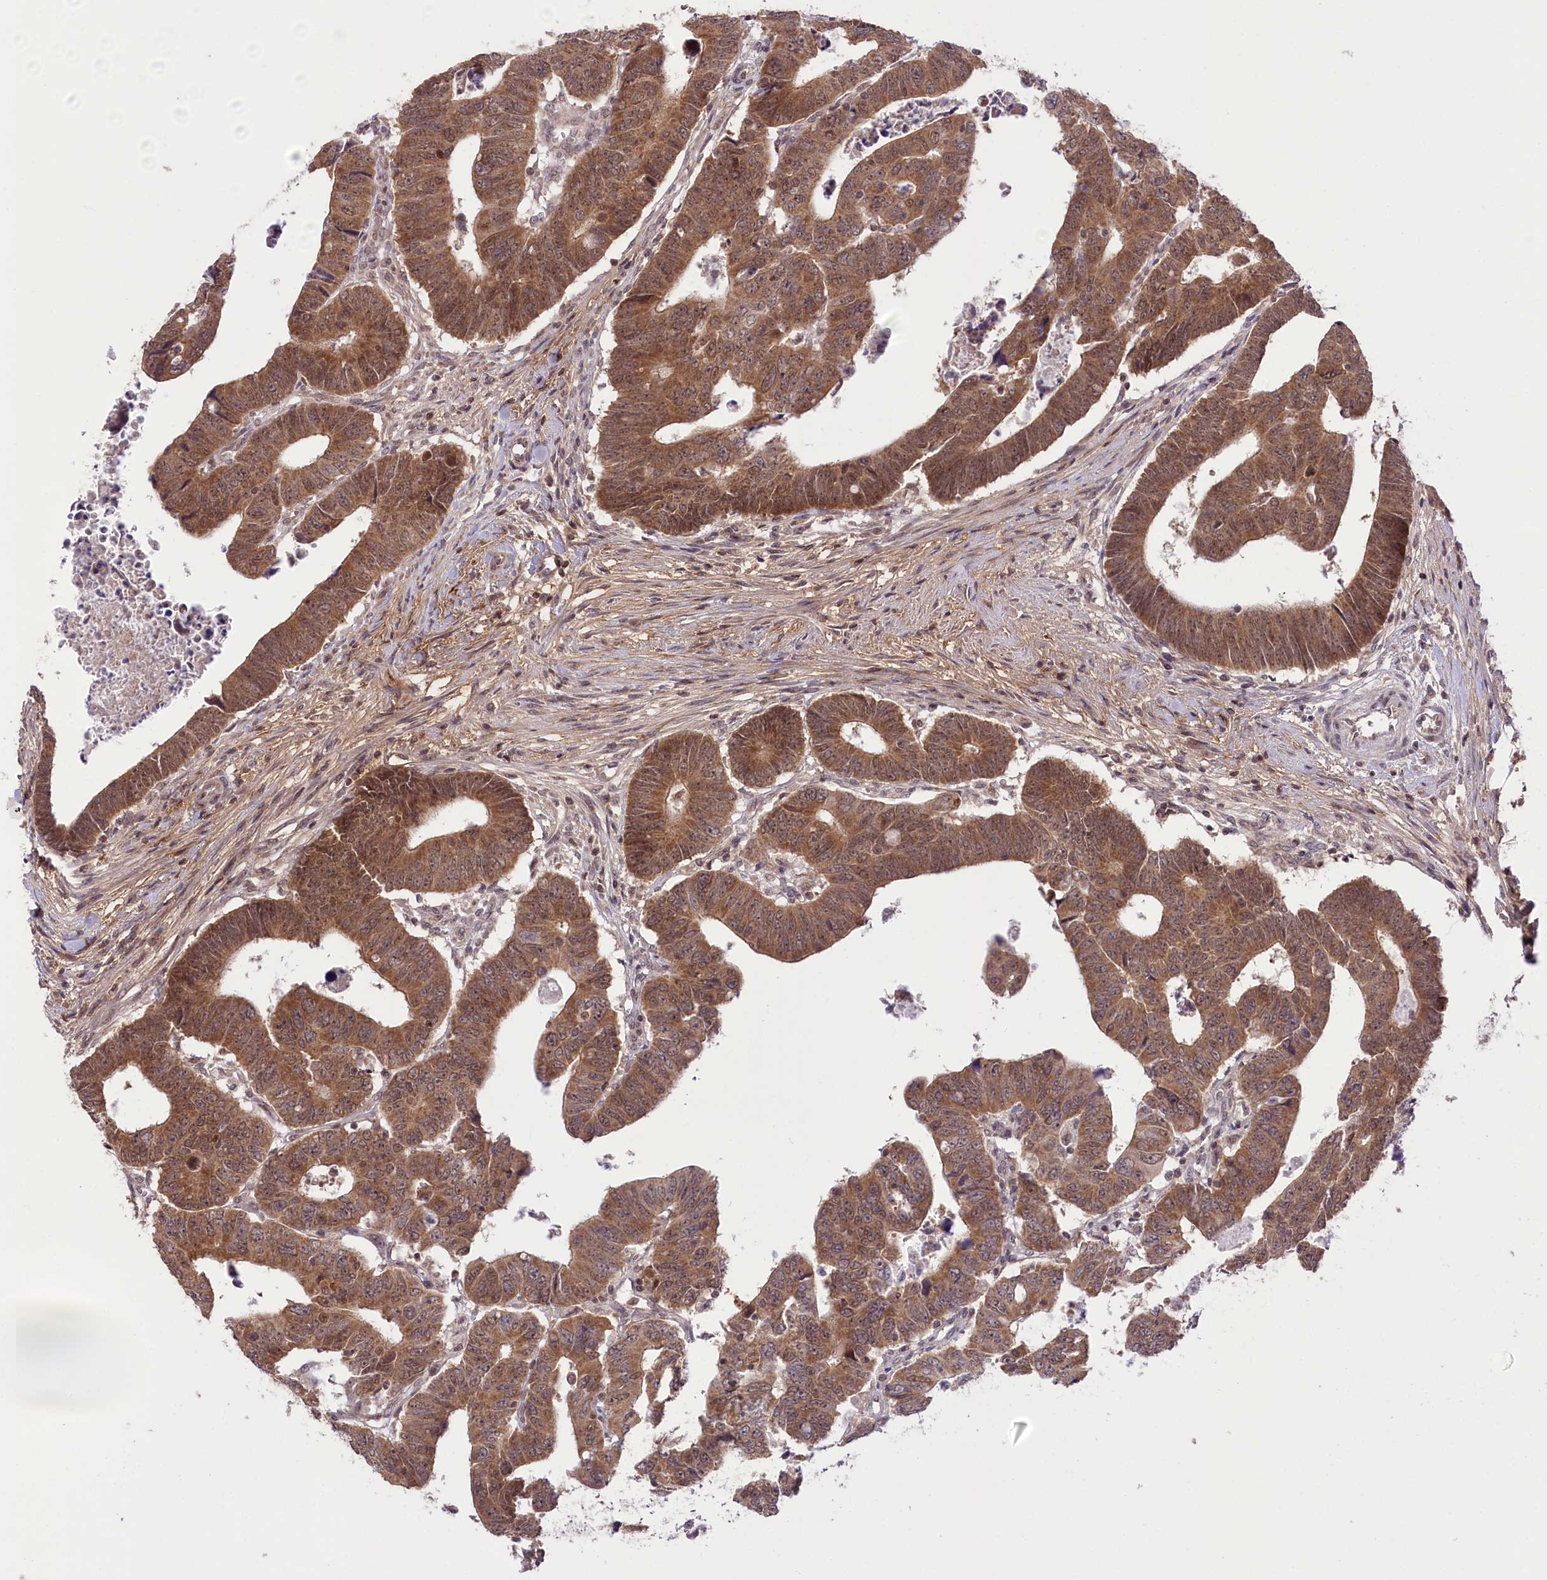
{"staining": {"intensity": "moderate", "quantity": ">75%", "location": "cytoplasmic/membranous,nuclear"}, "tissue": "colorectal cancer", "cell_type": "Tumor cells", "image_type": "cancer", "snomed": [{"axis": "morphology", "description": "Normal tissue, NOS"}, {"axis": "morphology", "description": "Adenocarcinoma, NOS"}, {"axis": "topography", "description": "Rectum"}], "caption": "High-power microscopy captured an immunohistochemistry (IHC) histopathology image of colorectal cancer (adenocarcinoma), revealing moderate cytoplasmic/membranous and nuclear positivity in approximately >75% of tumor cells. (DAB (3,3'-diaminobenzidine) IHC with brightfield microscopy, high magnification).", "gene": "ZMAT2", "patient": {"sex": "female", "age": 65}}